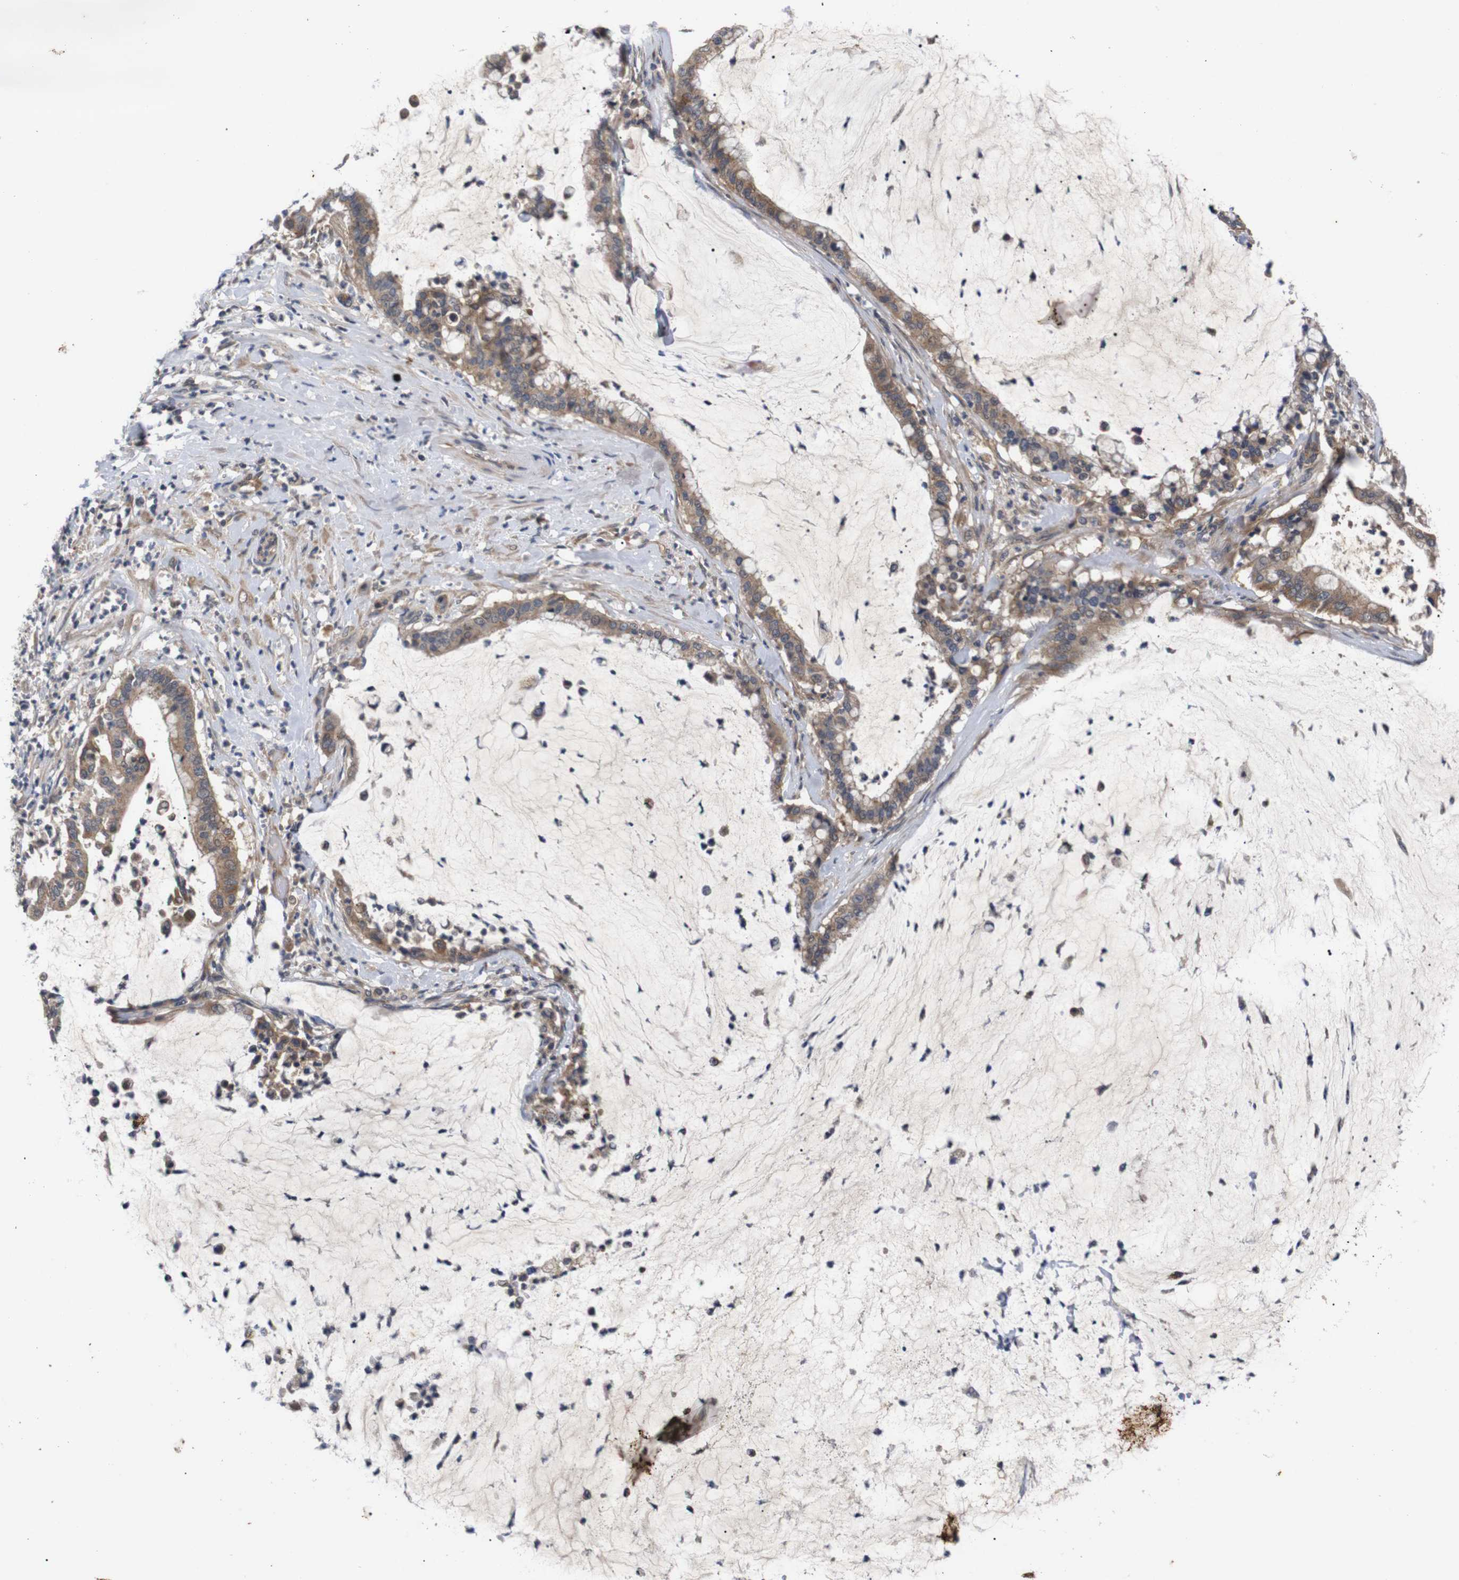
{"staining": {"intensity": "moderate", "quantity": ">75%", "location": "cytoplasmic/membranous"}, "tissue": "pancreatic cancer", "cell_type": "Tumor cells", "image_type": "cancer", "snomed": [{"axis": "morphology", "description": "Adenocarcinoma, NOS"}, {"axis": "topography", "description": "Pancreas"}], "caption": "Immunohistochemistry (IHC) micrograph of neoplastic tissue: pancreatic adenocarcinoma stained using immunohistochemistry shows medium levels of moderate protein expression localized specifically in the cytoplasmic/membranous of tumor cells, appearing as a cytoplasmic/membranous brown color.", "gene": "RIPK1", "patient": {"sex": "male", "age": 41}}